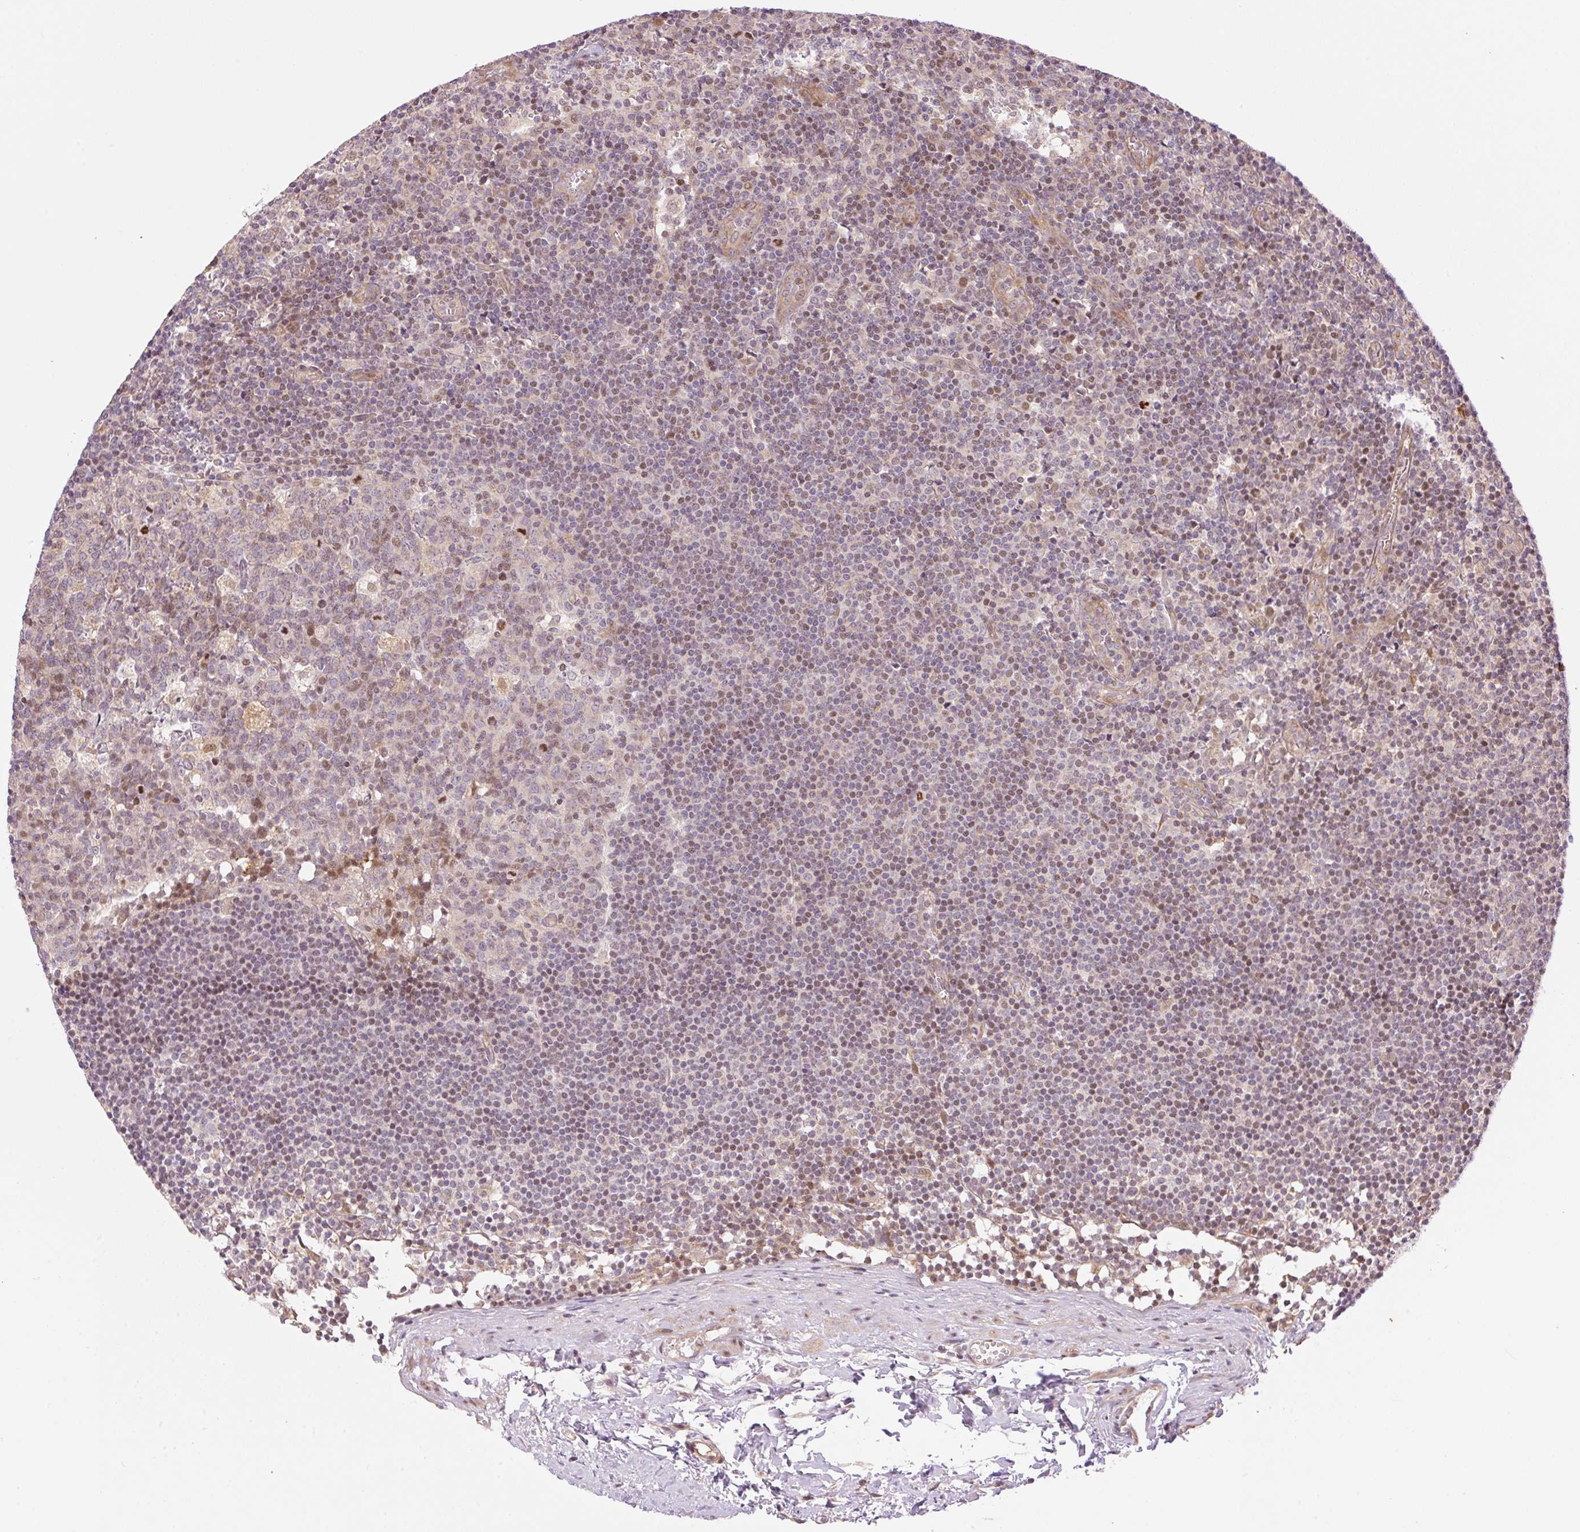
{"staining": {"intensity": "weak", "quantity": "25%-75%", "location": "nuclear"}, "tissue": "lymph node", "cell_type": "Germinal center cells", "image_type": "normal", "snomed": [{"axis": "morphology", "description": "Normal tissue, NOS"}, {"axis": "topography", "description": "Lymph node"}], "caption": "This photomicrograph exhibits immunohistochemistry staining of normal human lymph node, with low weak nuclear staining in about 25%-75% of germinal center cells.", "gene": "ZNF394", "patient": {"sex": "female", "age": 45}}